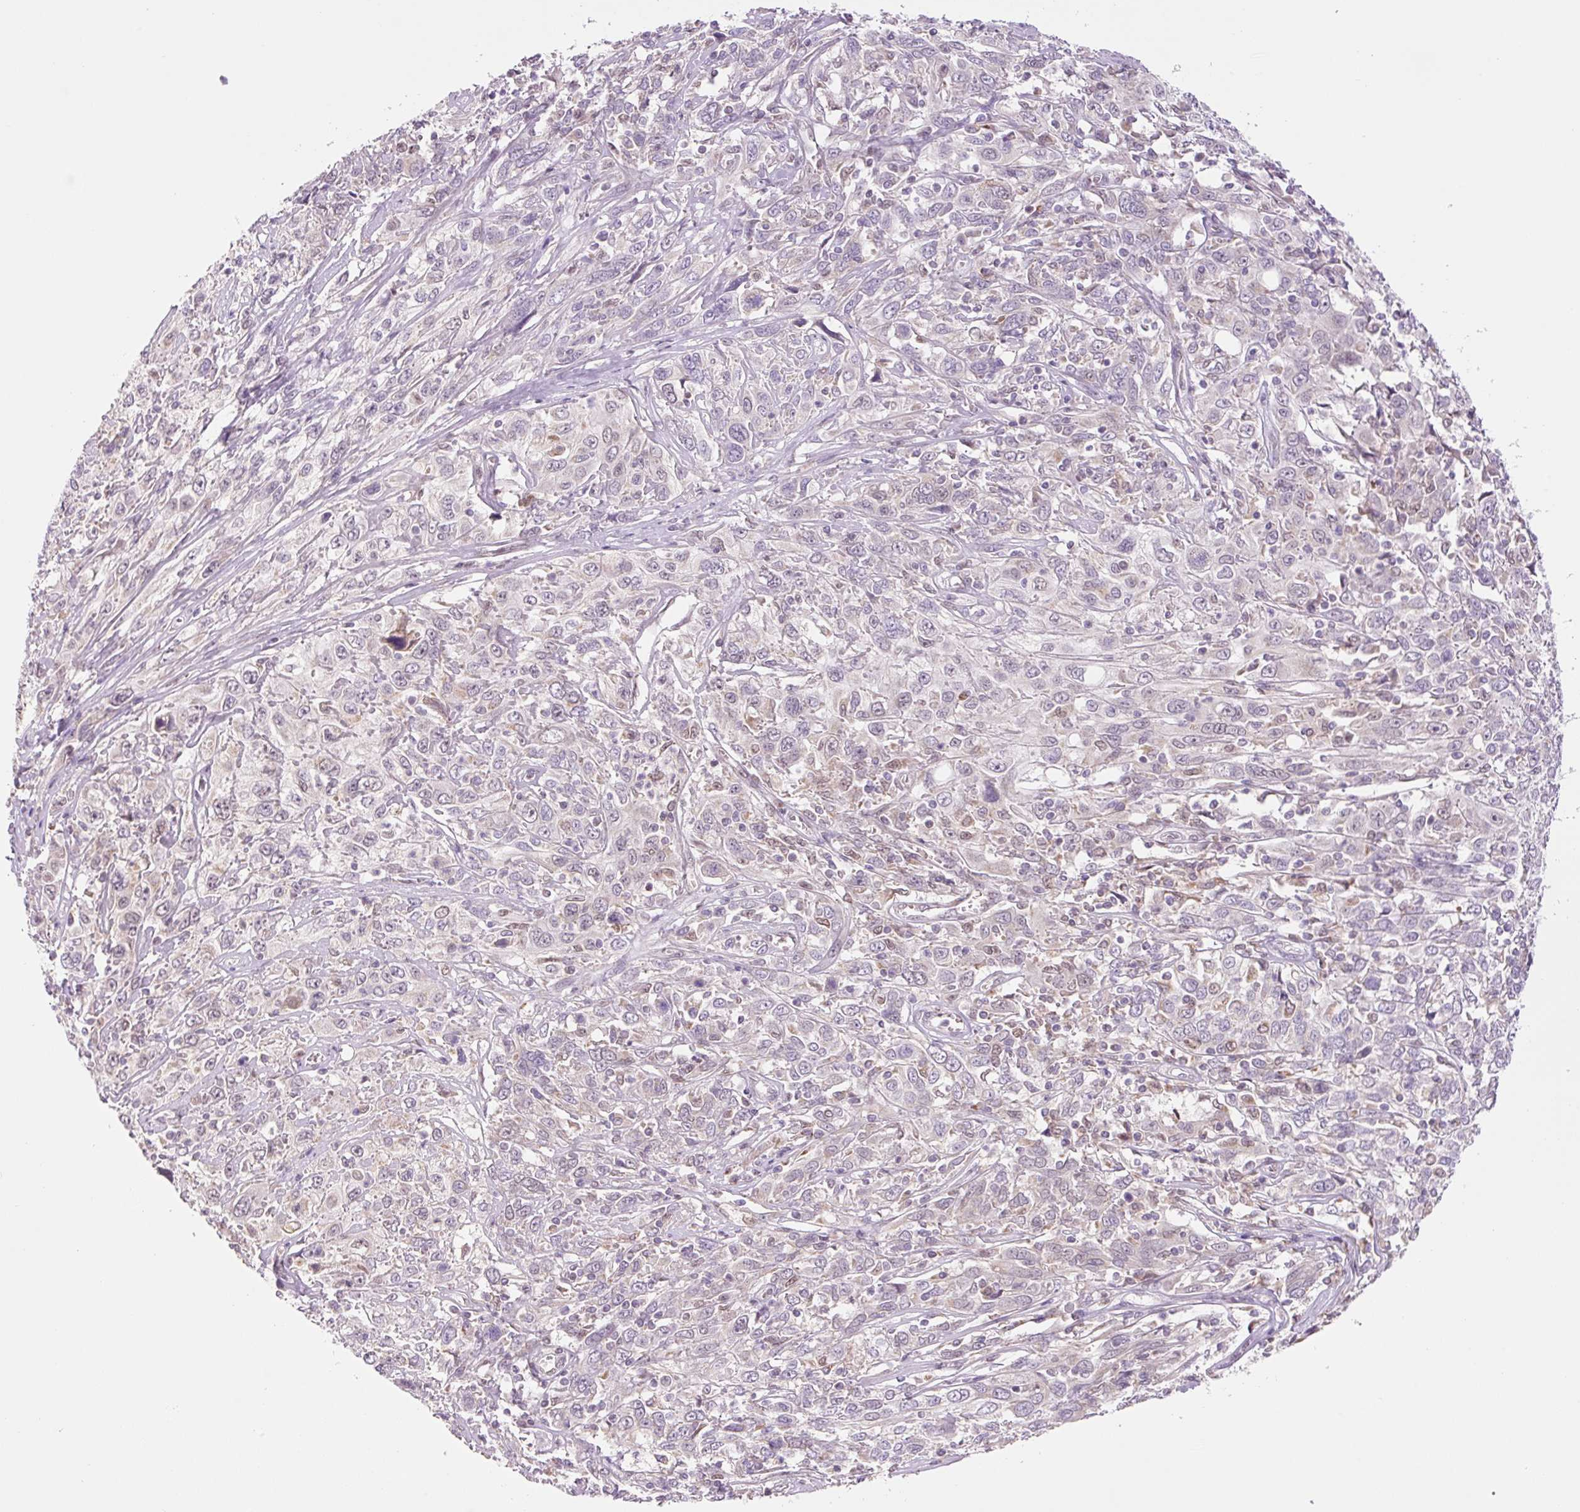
{"staining": {"intensity": "negative", "quantity": "none", "location": "none"}, "tissue": "cervical cancer", "cell_type": "Tumor cells", "image_type": "cancer", "snomed": [{"axis": "morphology", "description": "Squamous cell carcinoma, NOS"}, {"axis": "topography", "description": "Cervix"}], "caption": "Cervical squamous cell carcinoma was stained to show a protein in brown. There is no significant positivity in tumor cells.", "gene": "PCK2", "patient": {"sex": "female", "age": 46}}